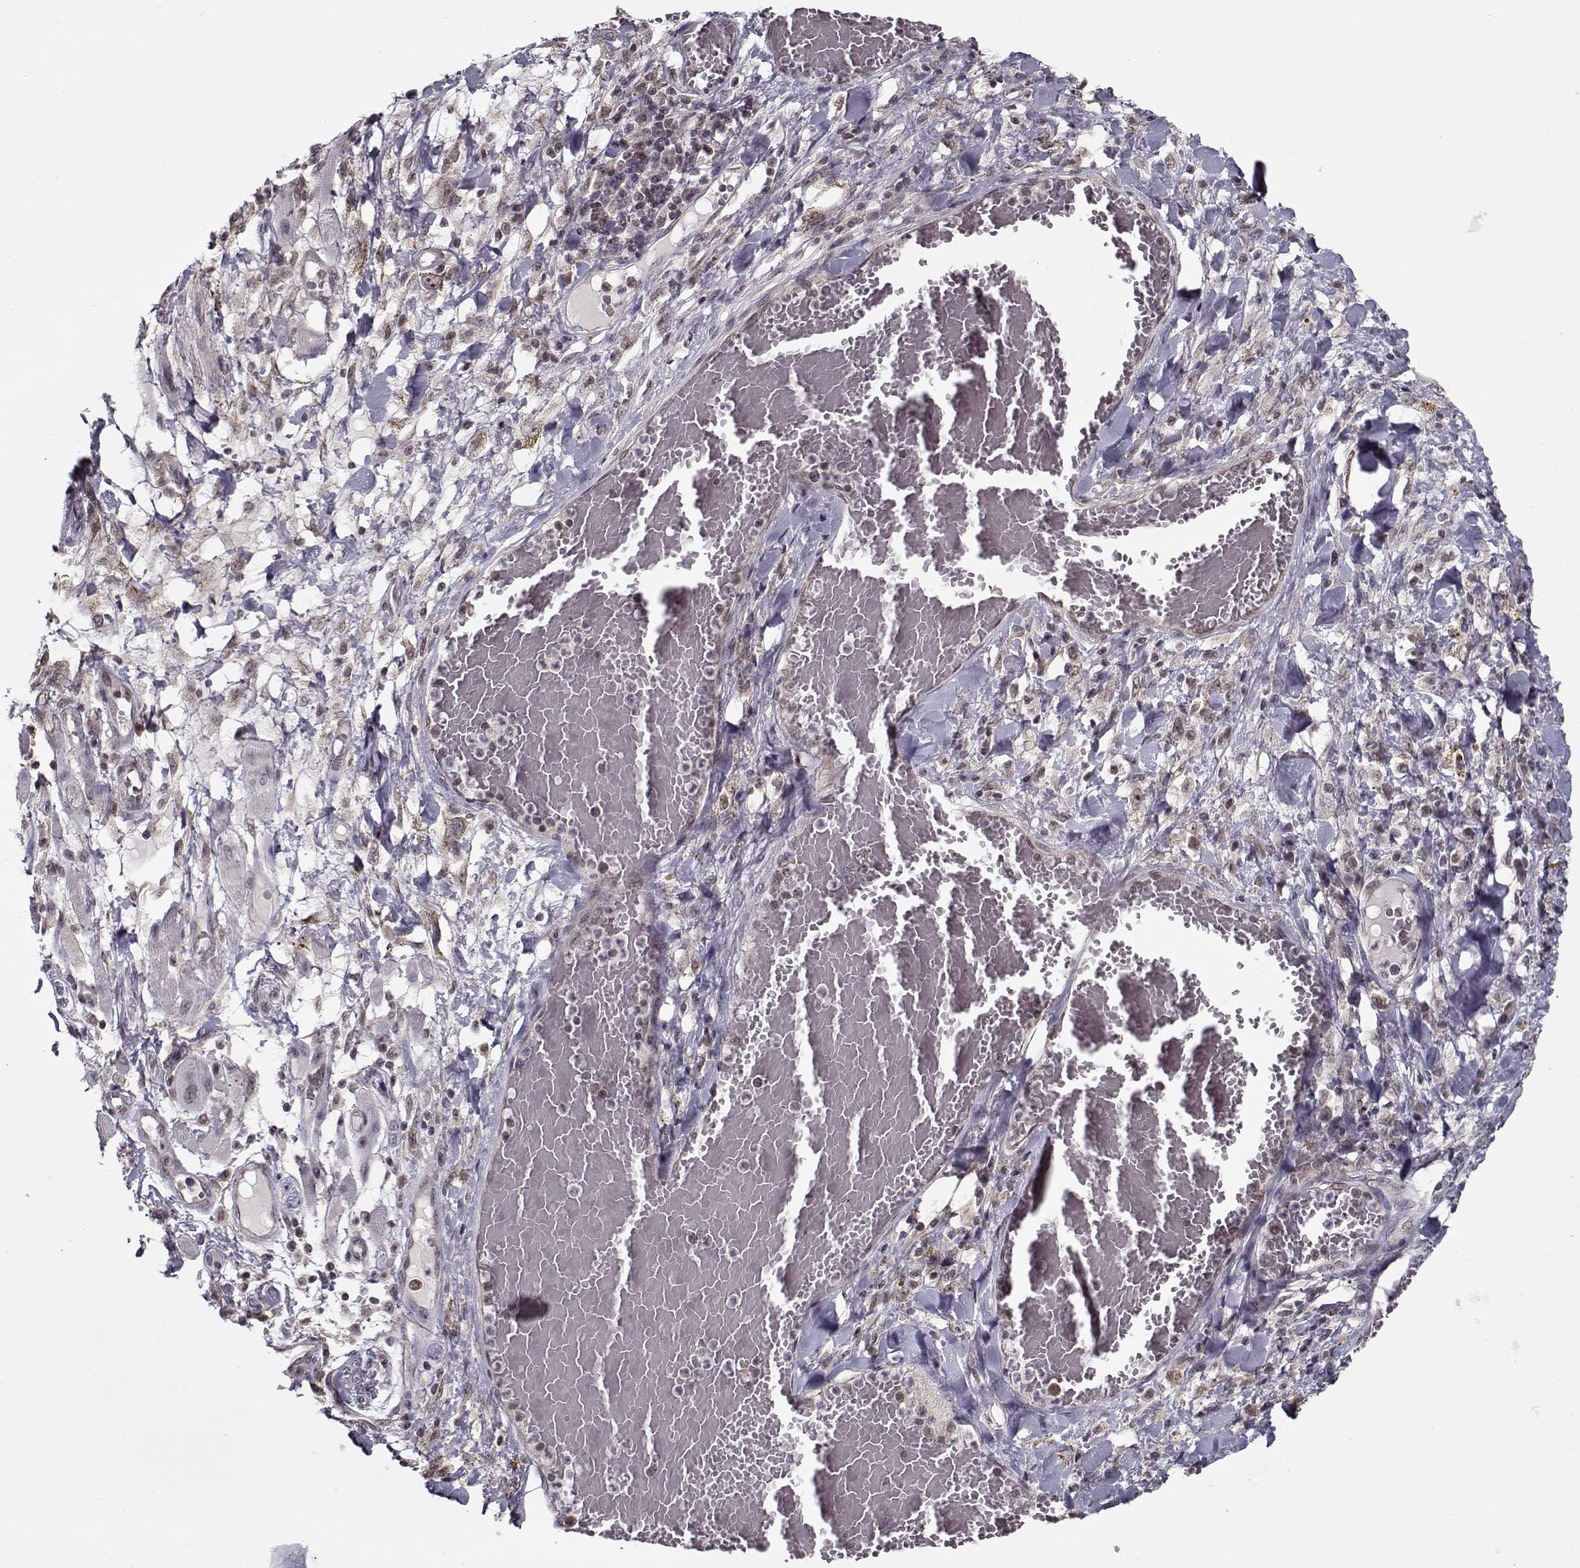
{"staining": {"intensity": "negative", "quantity": "none", "location": "none"}, "tissue": "melanoma", "cell_type": "Tumor cells", "image_type": "cancer", "snomed": [{"axis": "morphology", "description": "Malignant melanoma, NOS"}, {"axis": "topography", "description": "Skin"}], "caption": "This is an IHC image of human malignant melanoma. There is no expression in tumor cells.", "gene": "TESPA1", "patient": {"sex": "female", "age": 91}}